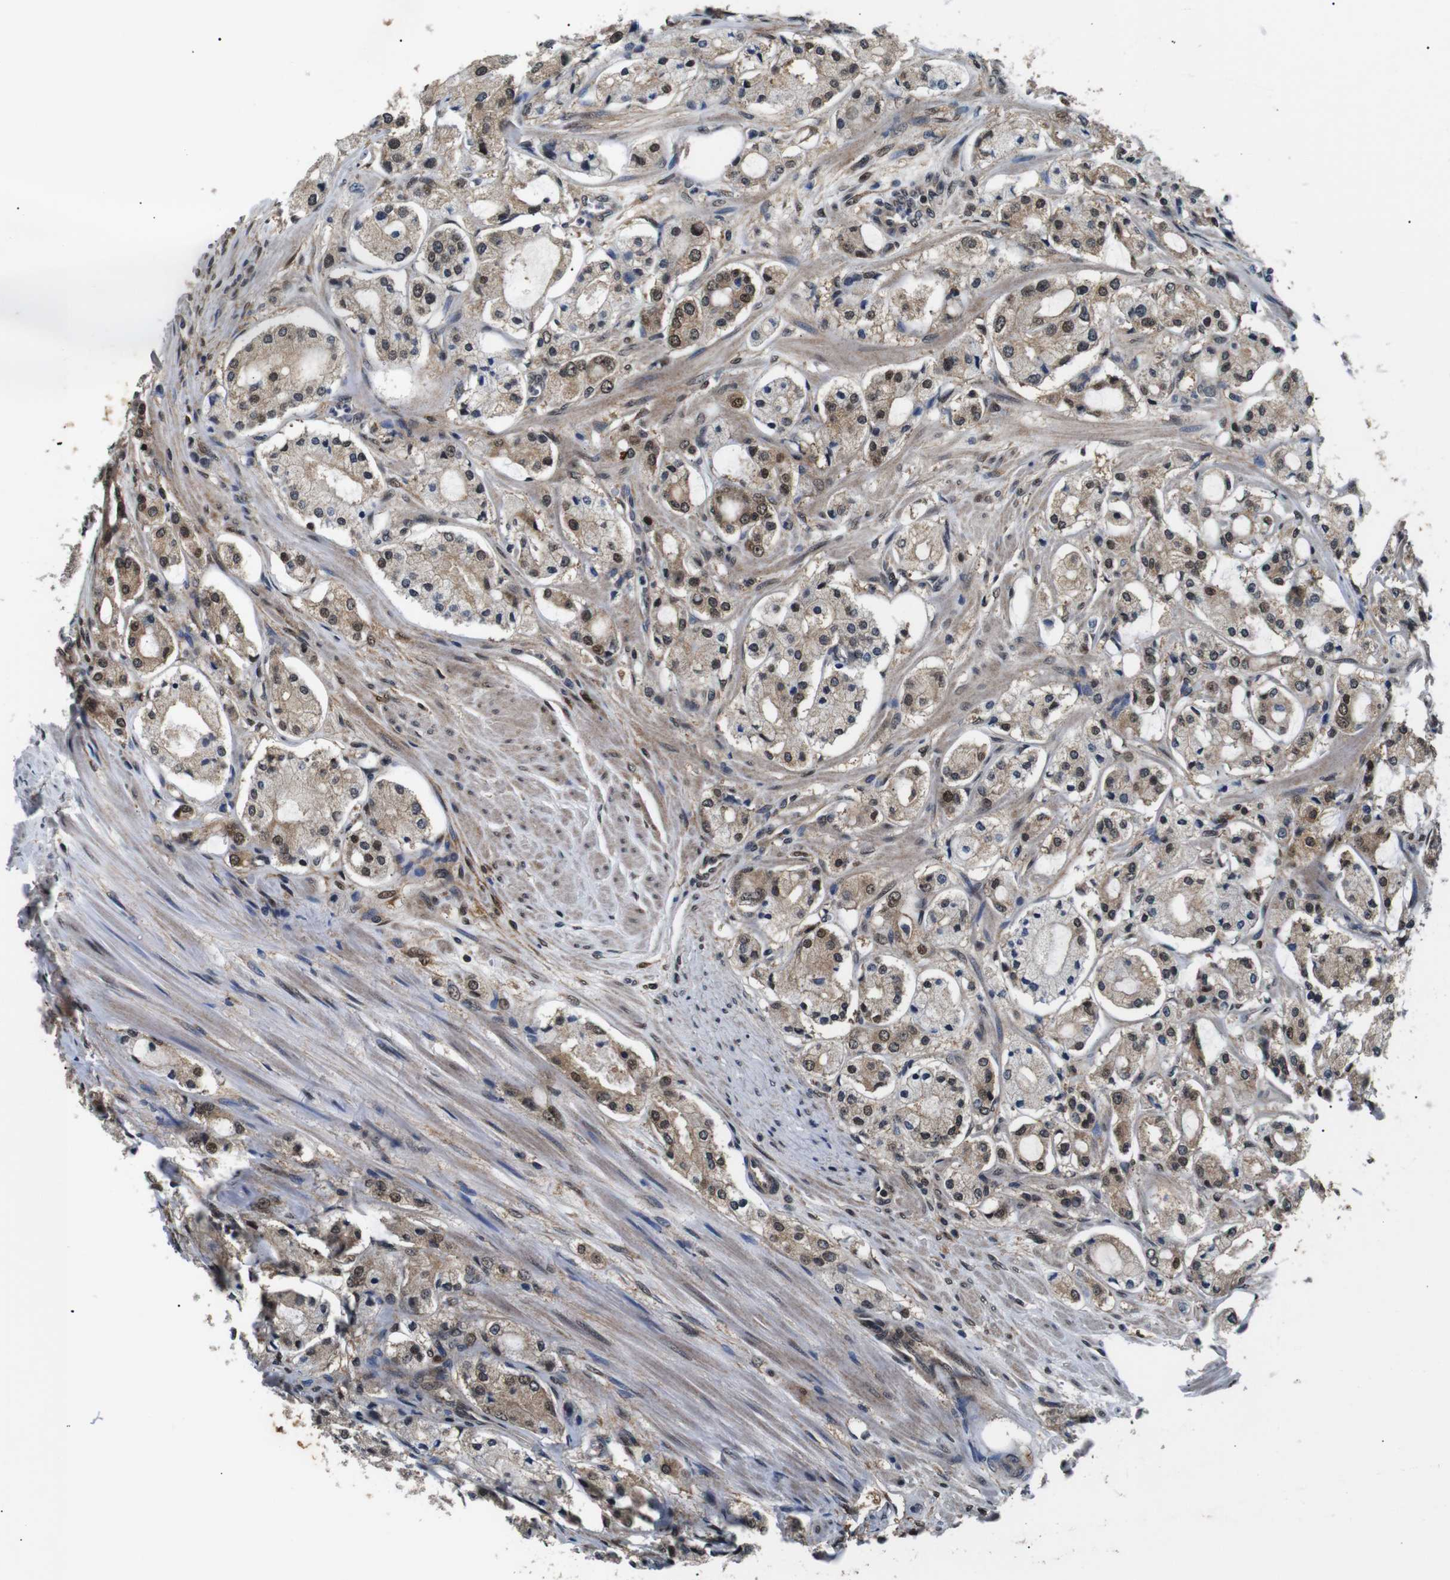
{"staining": {"intensity": "moderate", "quantity": ">75%", "location": "cytoplasmic/membranous,nuclear"}, "tissue": "prostate cancer", "cell_type": "Tumor cells", "image_type": "cancer", "snomed": [{"axis": "morphology", "description": "Adenocarcinoma, High grade"}, {"axis": "topography", "description": "Prostate"}], "caption": "High-magnification brightfield microscopy of prostate adenocarcinoma (high-grade) stained with DAB (brown) and counterstained with hematoxylin (blue). tumor cells exhibit moderate cytoplasmic/membranous and nuclear expression is appreciated in approximately>75% of cells.", "gene": "SKP1", "patient": {"sex": "male", "age": 65}}